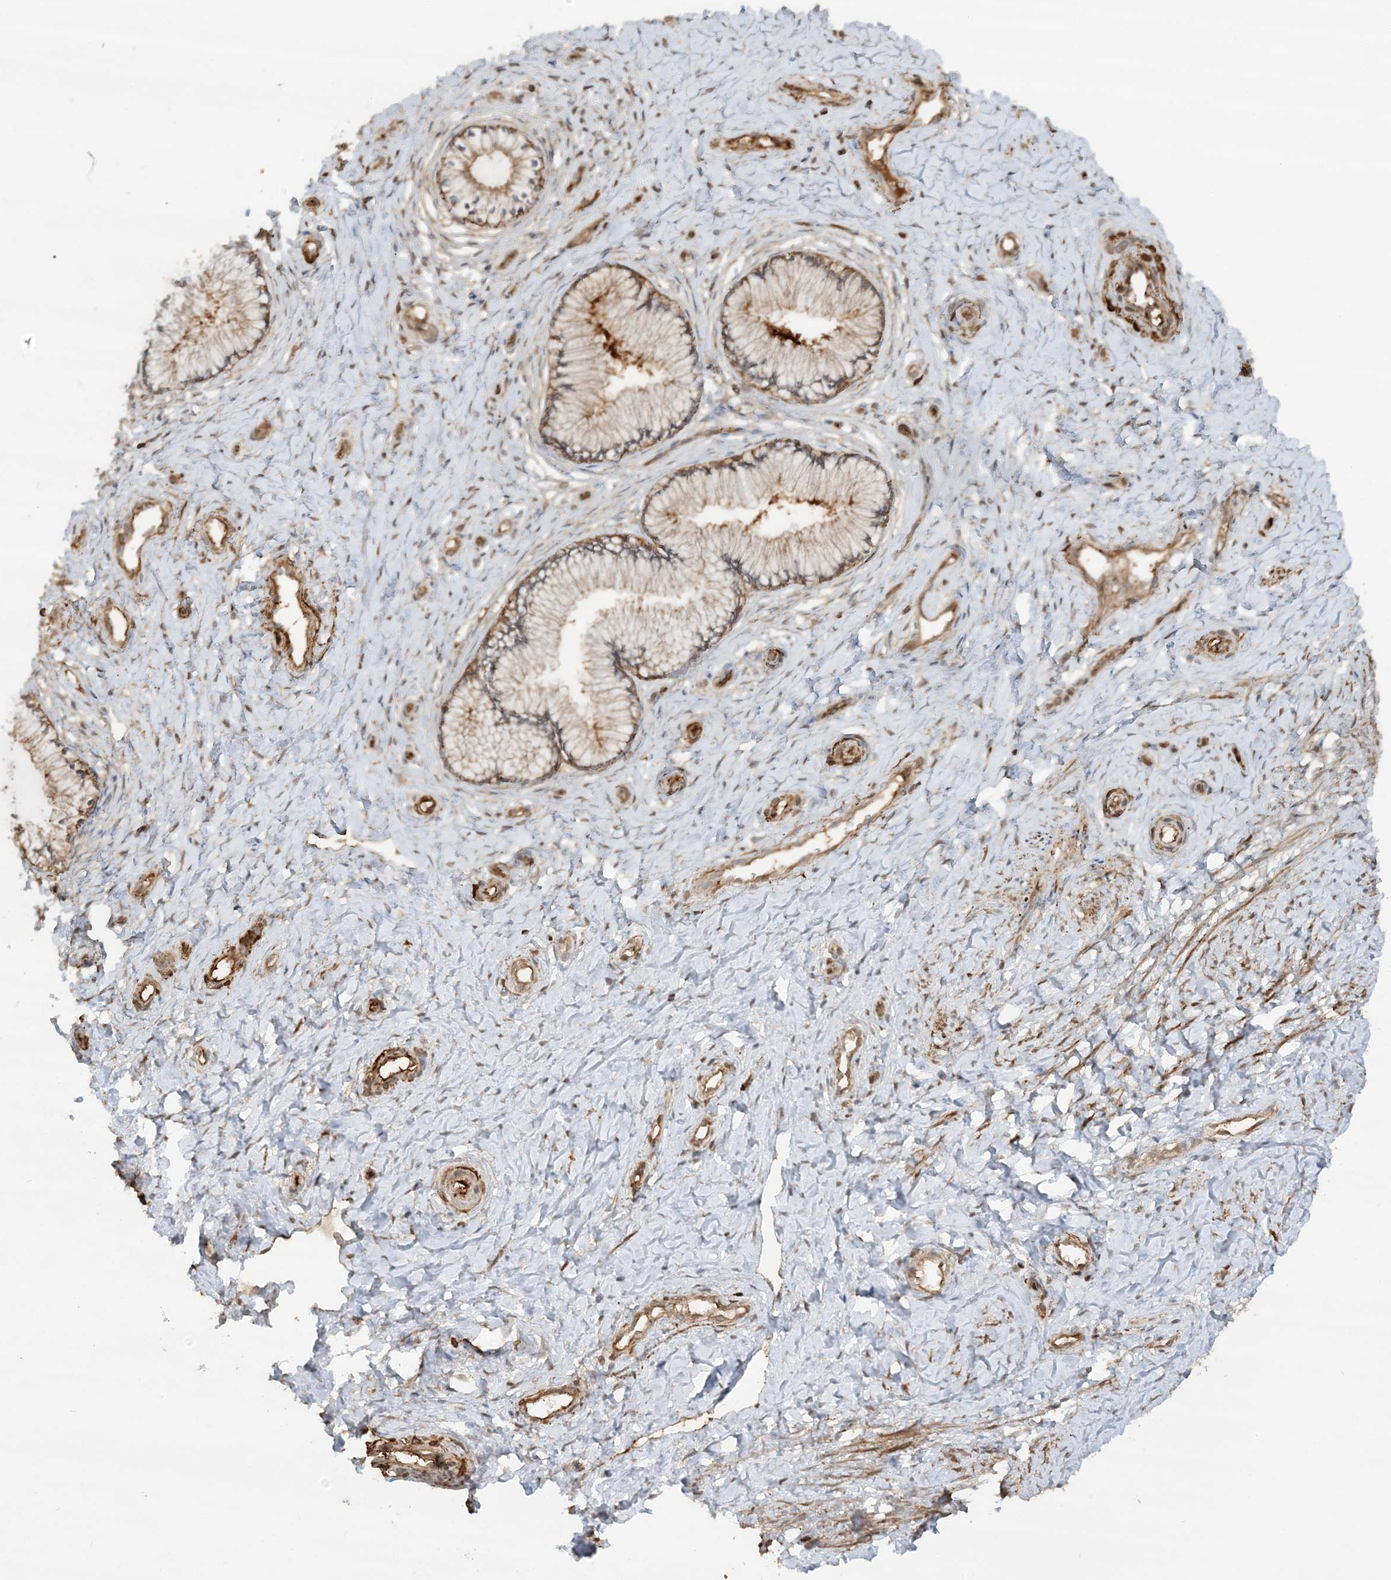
{"staining": {"intensity": "moderate", "quantity": "25%-75%", "location": "cytoplasmic/membranous"}, "tissue": "cervix", "cell_type": "Glandular cells", "image_type": "normal", "snomed": [{"axis": "morphology", "description": "Normal tissue, NOS"}, {"axis": "topography", "description": "Cervix"}], "caption": "Moderate cytoplasmic/membranous protein positivity is present in about 25%-75% of glandular cells in cervix. Immunohistochemistry stains the protein in brown and the nuclei are stained blue.", "gene": "DSTN", "patient": {"sex": "female", "age": 36}}